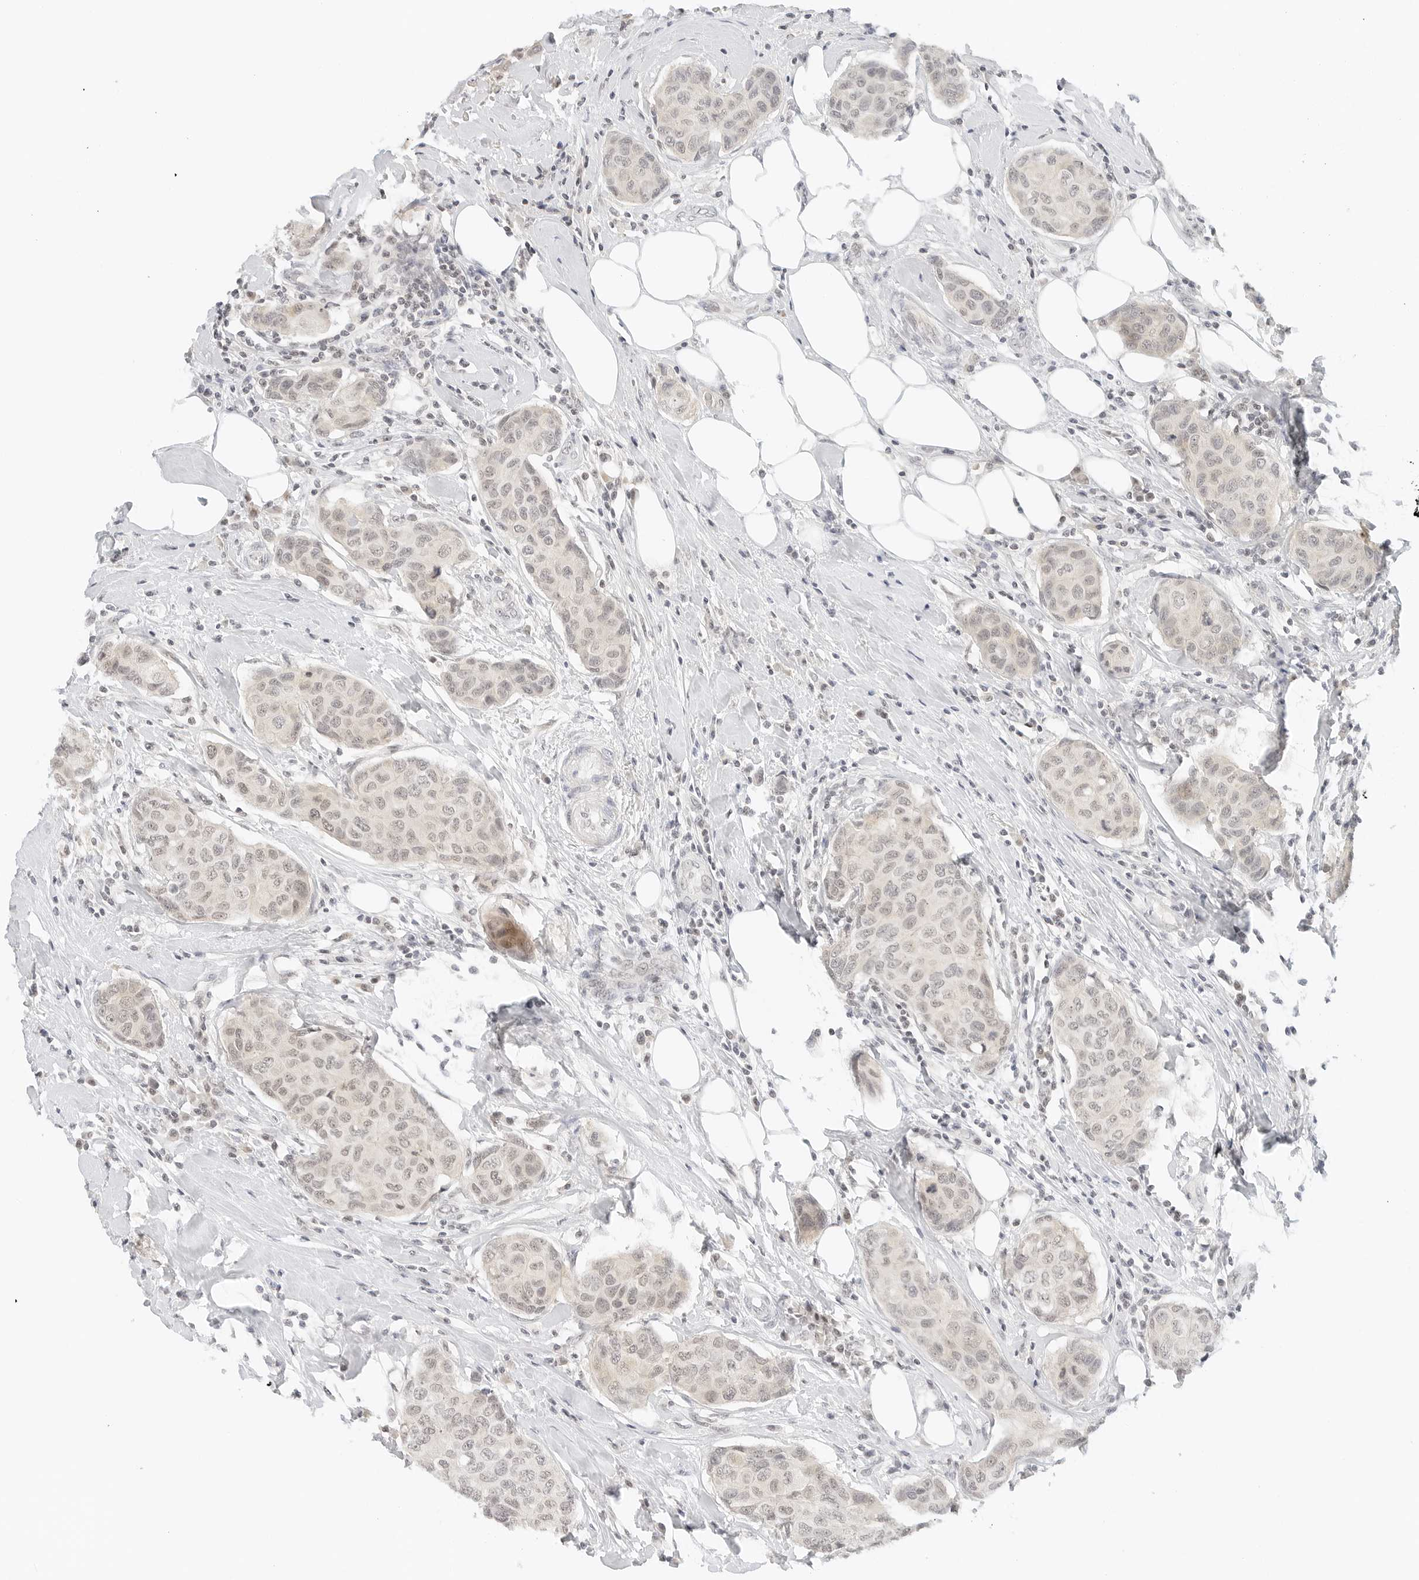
{"staining": {"intensity": "negative", "quantity": "none", "location": "none"}, "tissue": "breast cancer", "cell_type": "Tumor cells", "image_type": "cancer", "snomed": [{"axis": "morphology", "description": "Duct carcinoma"}, {"axis": "topography", "description": "Breast"}], "caption": "This is an IHC photomicrograph of human breast cancer (invasive ductal carcinoma). There is no expression in tumor cells.", "gene": "NEO1", "patient": {"sex": "female", "age": 80}}